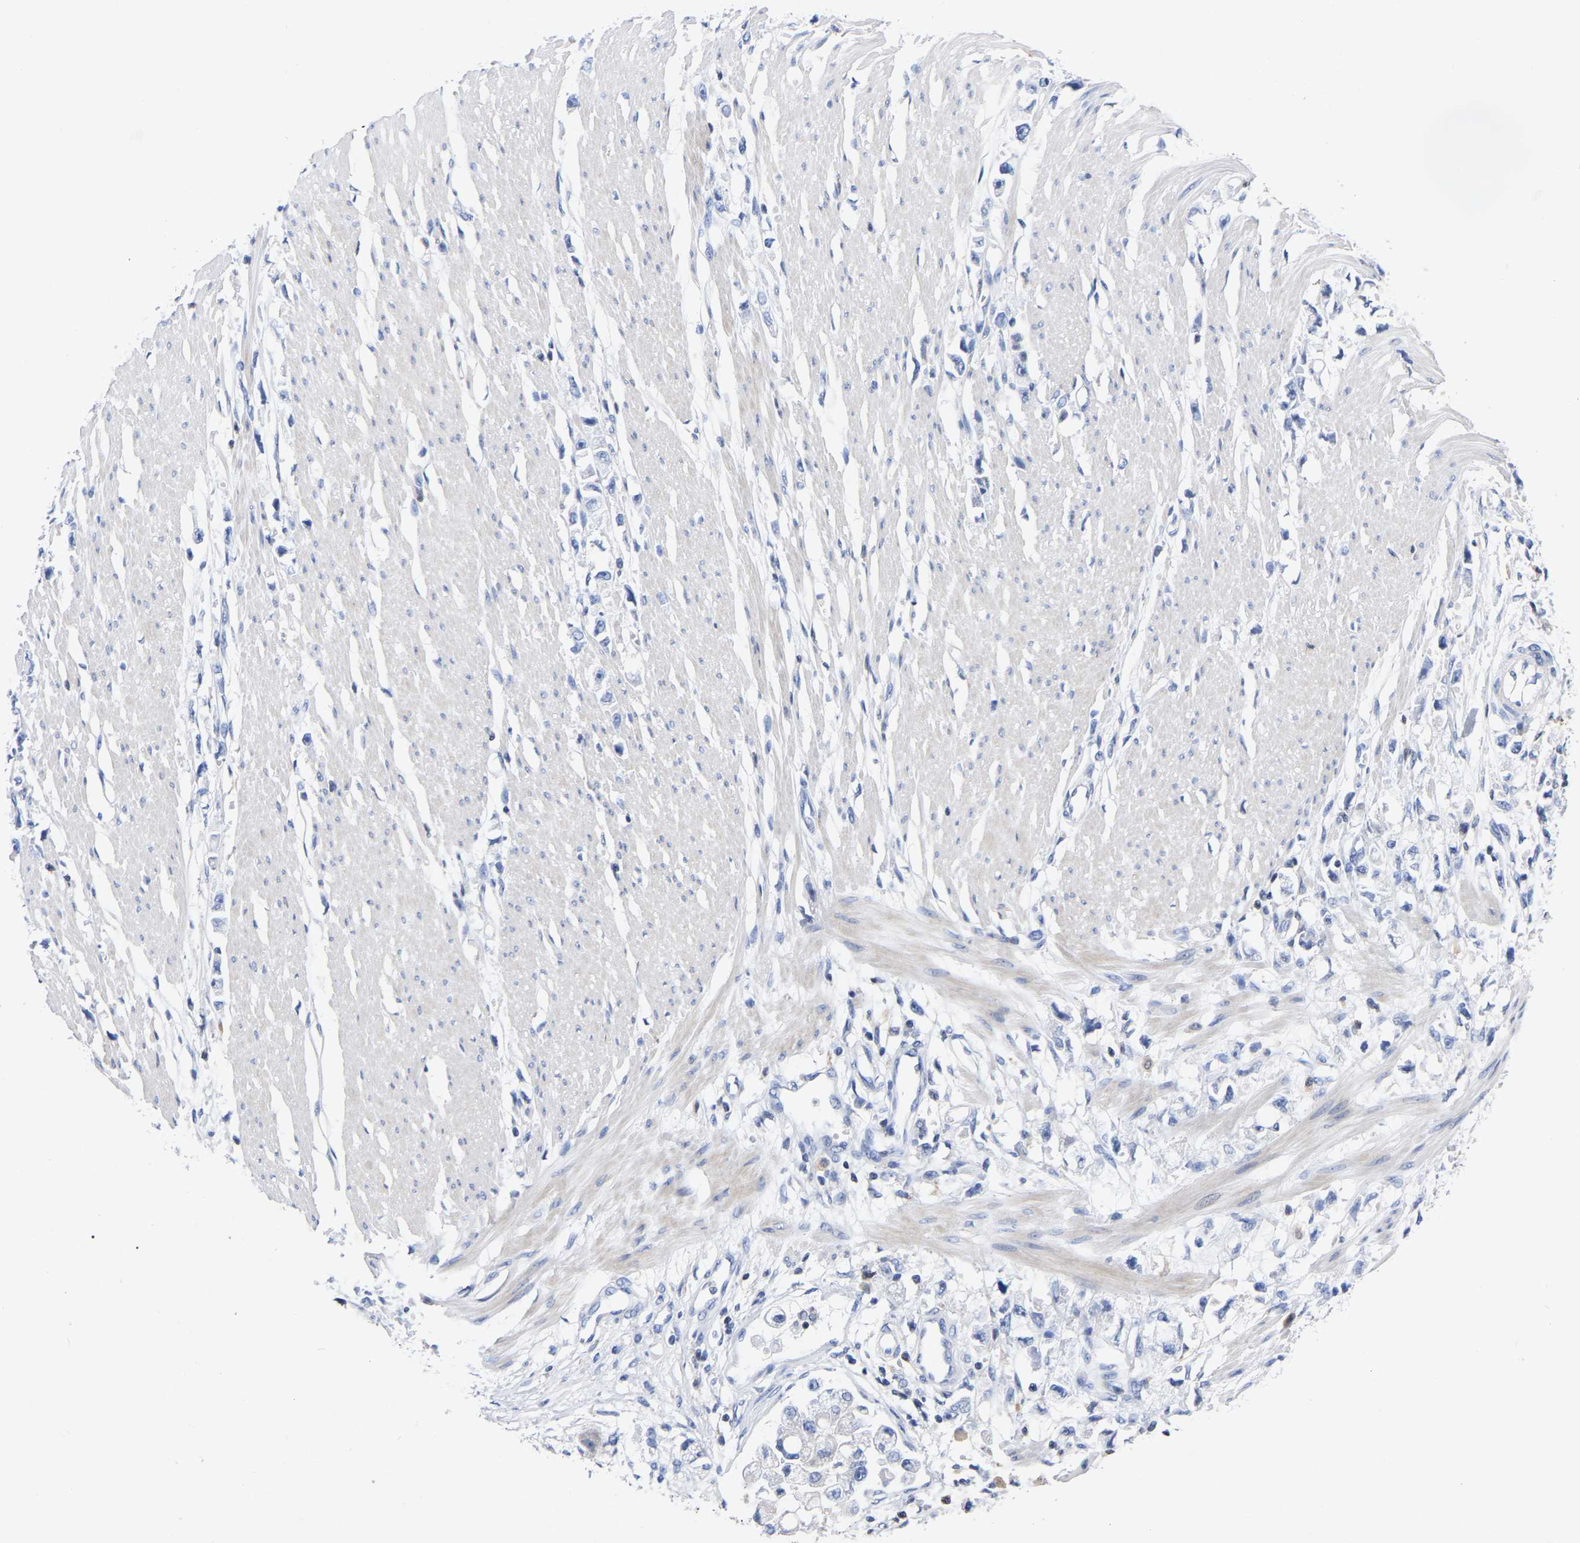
{"staining": {"intensity": "negative", "quantity": "none", "location": "none"}, "tissue": "stomach cancer", "cell_type": "Tumor cells", "image_type": "cancer", "snomed": [{"axis": "morphology", "description": "Adenocarcinoma, NOS"}, {"axis": "topography", "description": "Stomach"}], "caption": "High power microscopy histopathology image of an IHC micrograph of stomach cancer, revealing no significant expression in tumor cells. The staining is performed using DAB brown chromogen with nuclei counter-stained in using hematoxylin.", "gene": "PTPN7", "patient": {"sex": "female", "age": 59}}